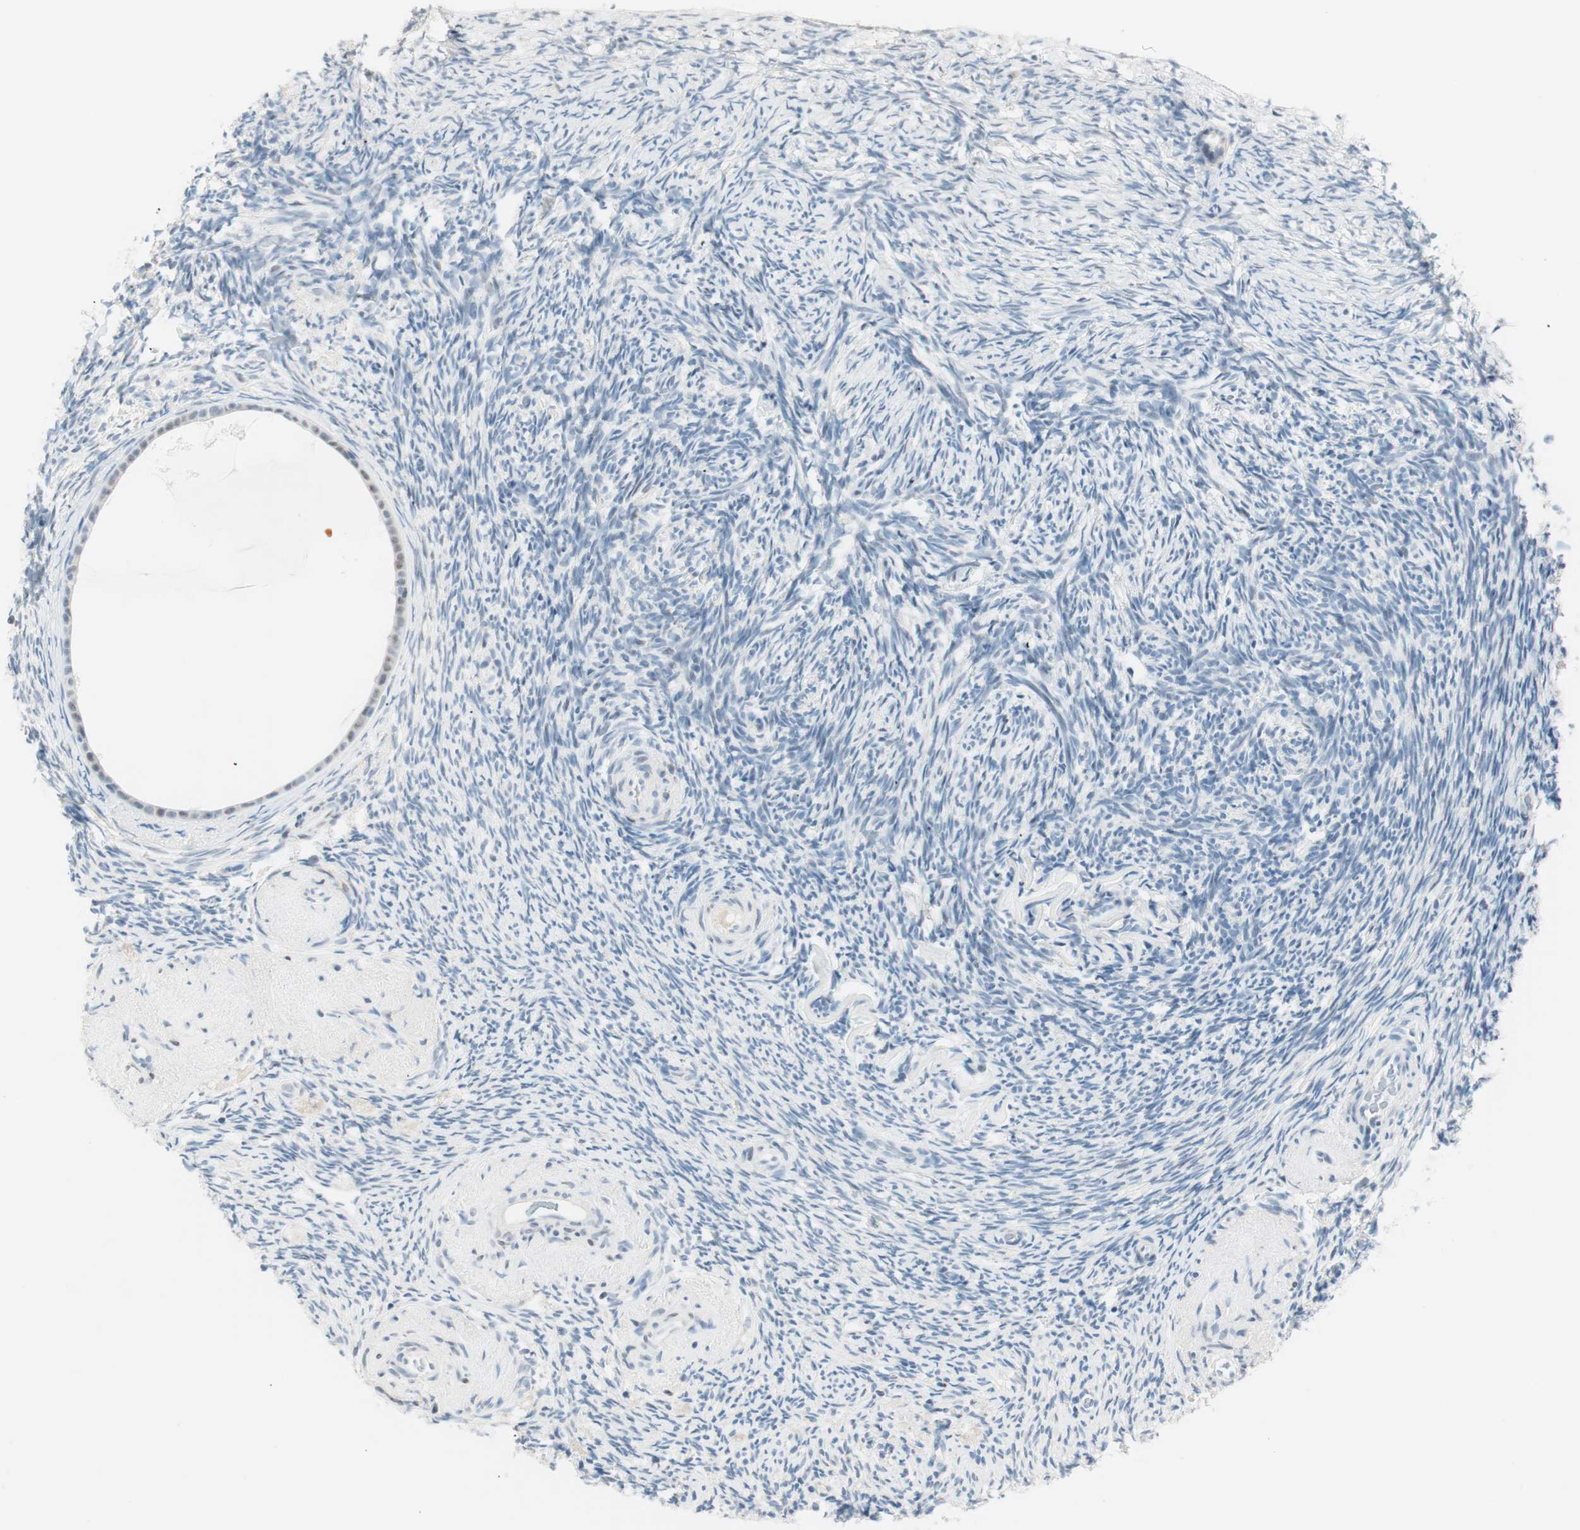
{"staining": {"intensity": "negative", "quantity": "none", "location": "none"}, "tissue": "ovary", "cell_type": "Follicle cells", "image_type": "normal", "snomed": [{"axis": "morphology", "description": "Normal tissue, NOS"}, {"axis": "topography", "description": "Ovary"}], "caption": "Immunohistochemistry (IHC) micrograph of normal ovary: ovary stained with DAB displays no significant protein positivity in follicle cells.", "gene": "HOXB13", "patient": {"sex": "female", "age": 60}}